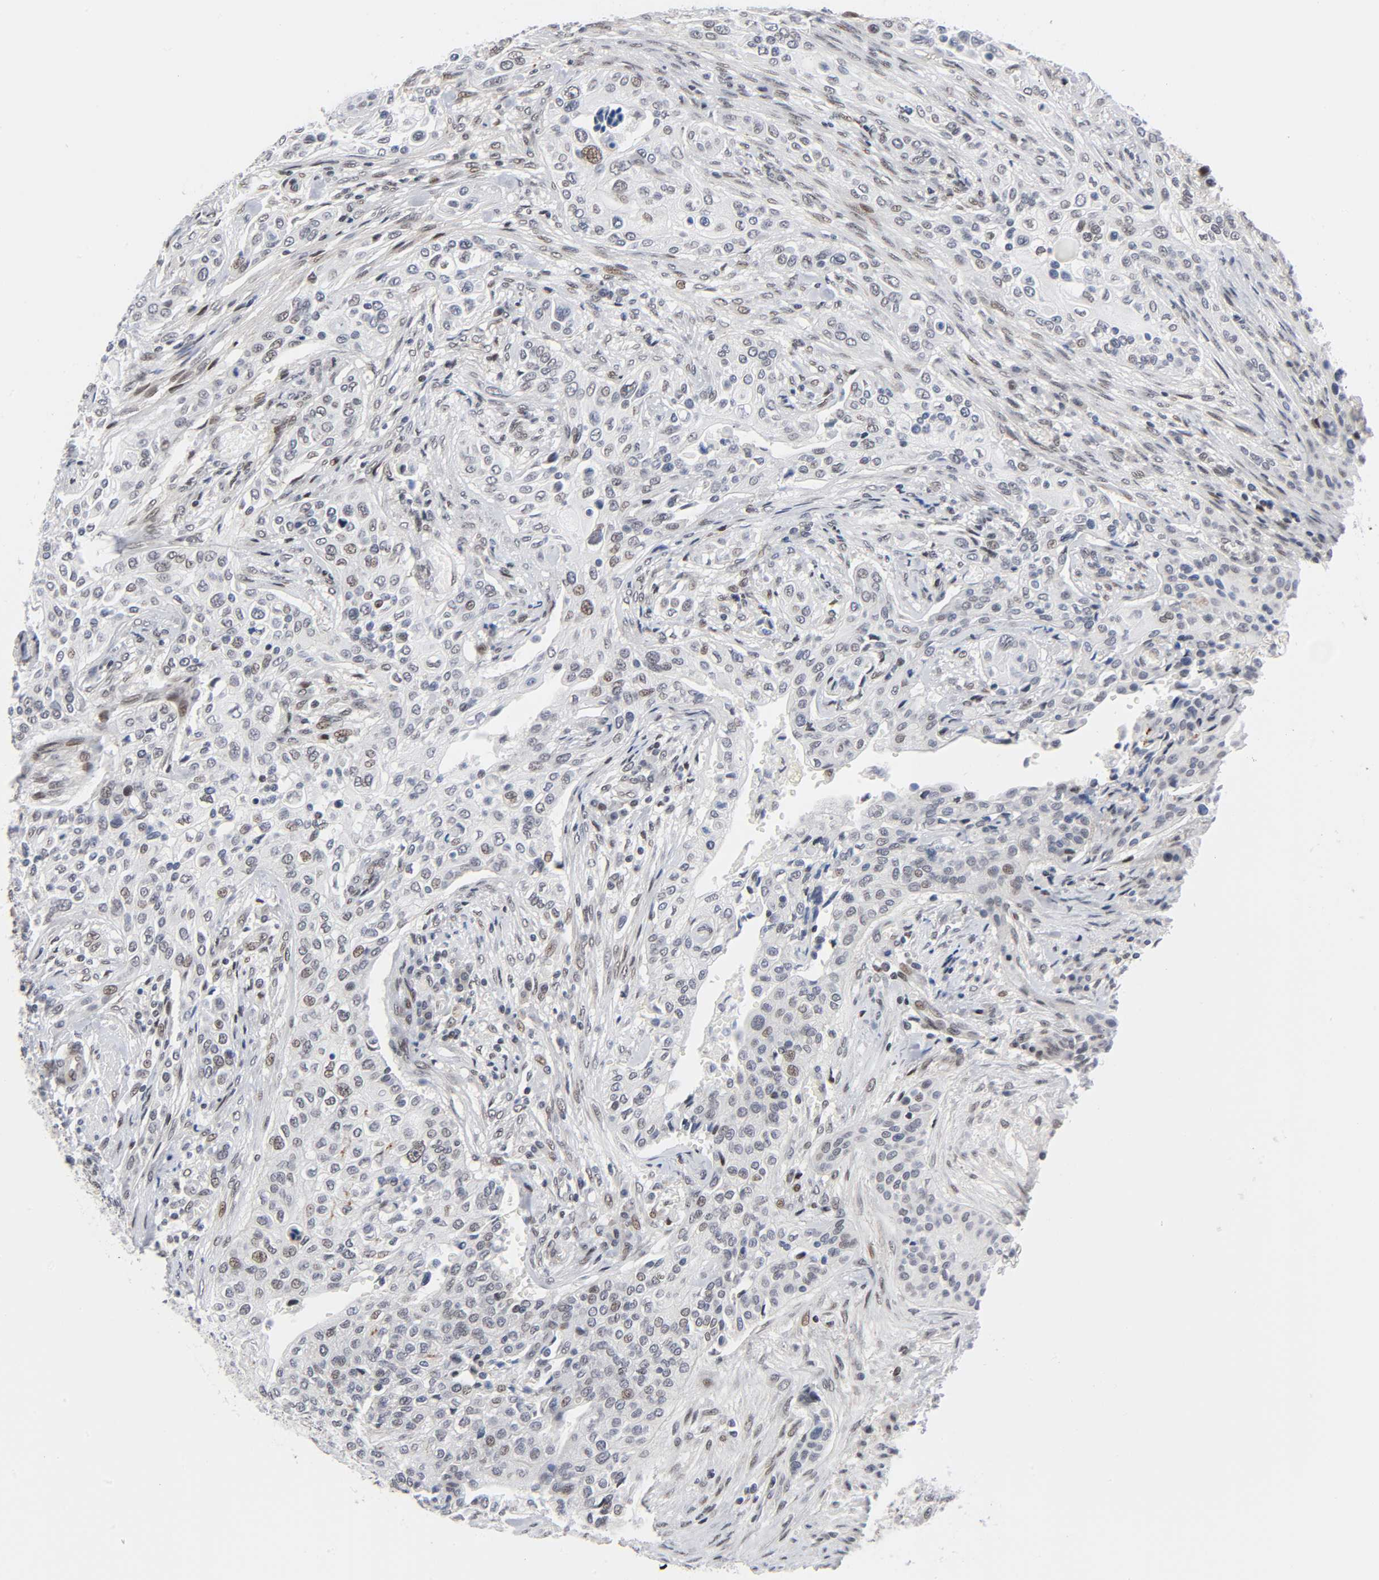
{"staining": {"intensity": "weak", "quantity": "25%-75%", "location": "nuclear"}, "tissue": "urothelial cancer", "cell_type": "Tumor cells", "image_type": "cancer", "snomed": [{"axis": "morphology", "description": "Urothelial carcinoma, High grade"}, {"axis": "topography", "description": "Urinary bladder"}], "caption": "Protein expression analysis of human urothelial cancer reveals weak nuclear expression in approximately 25%-75% of tumor cells.", "gene": "DIDO1", "patient": {"sex": "male", "age": 74}}